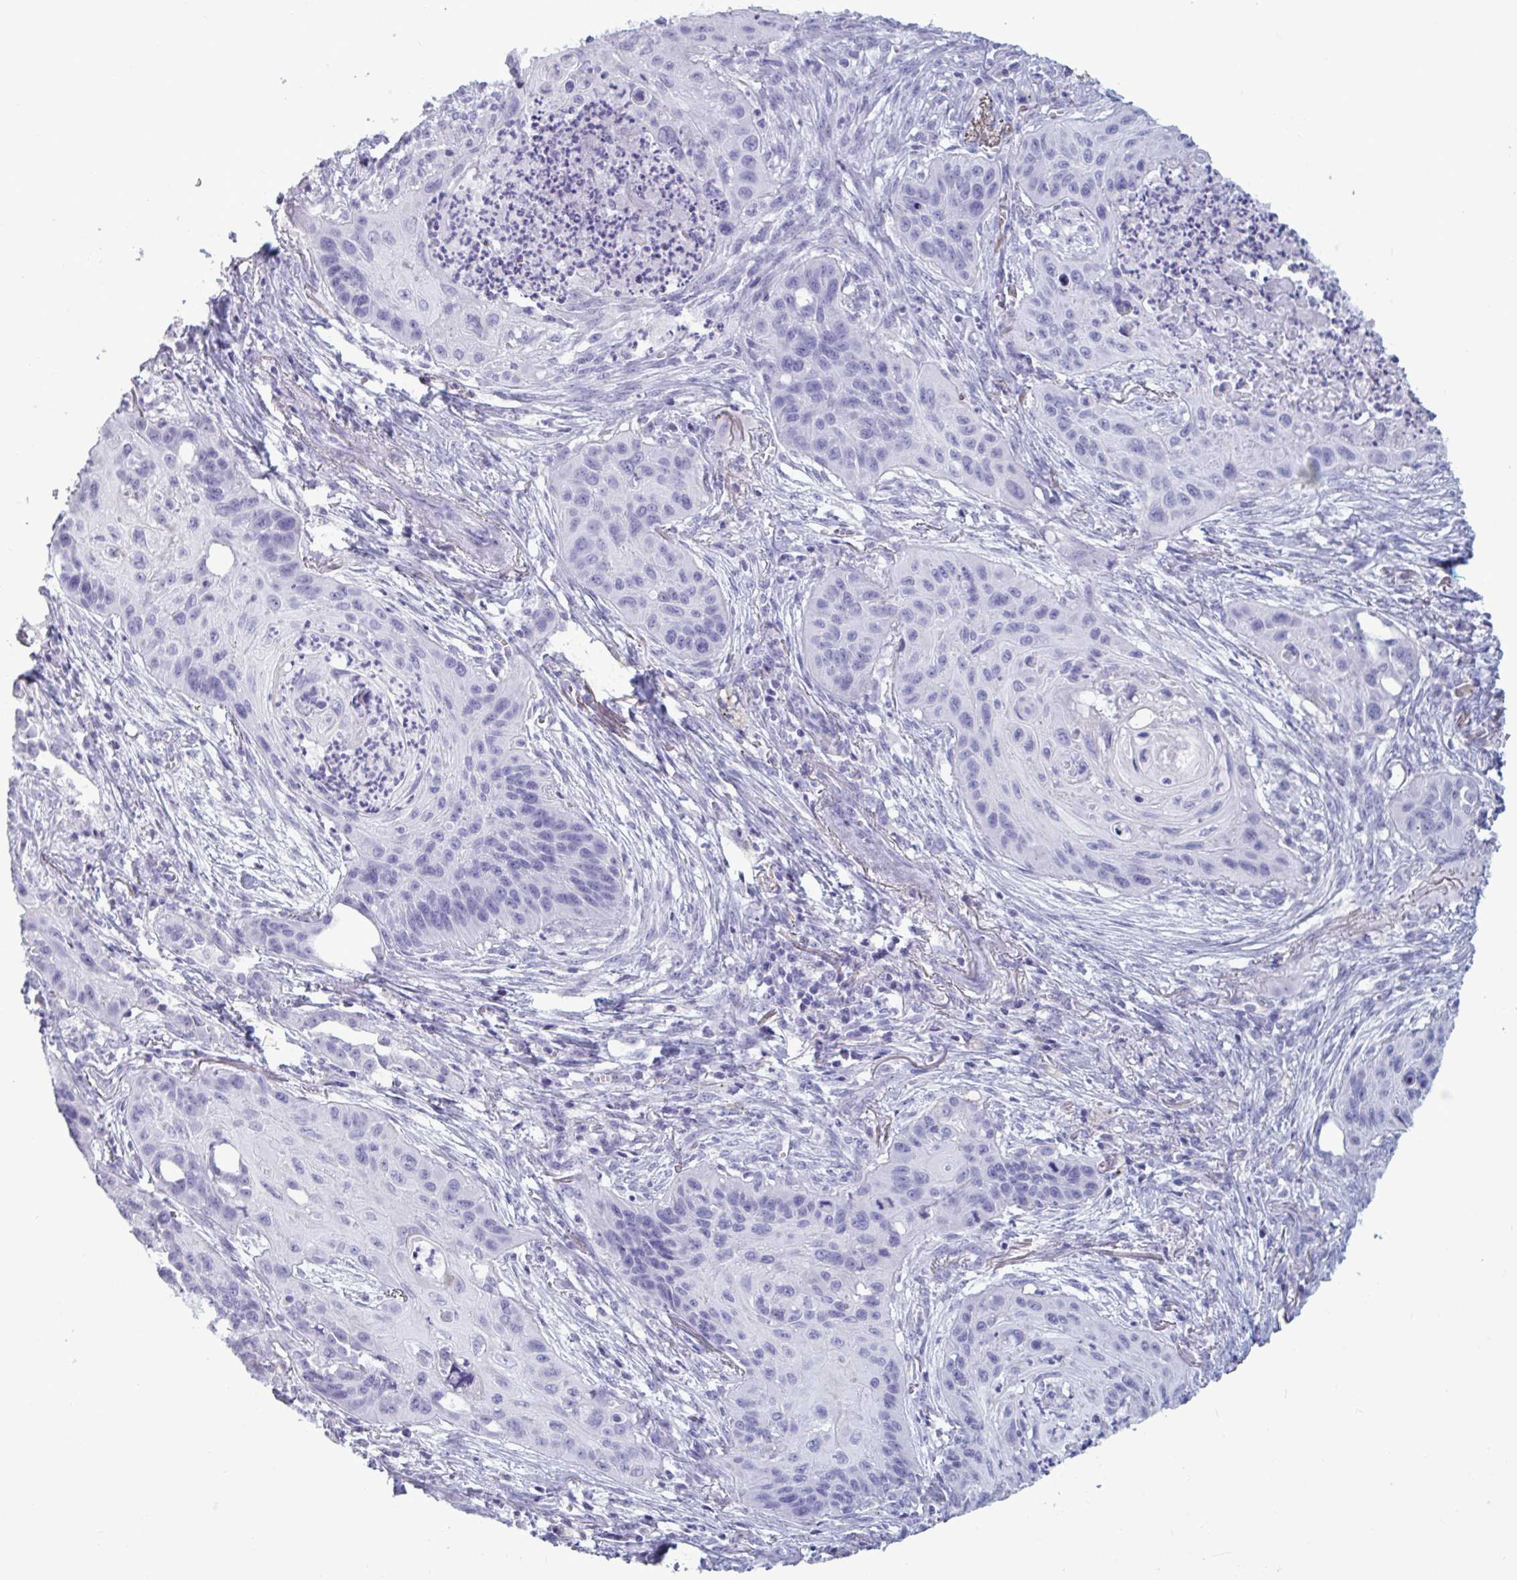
{"staining": {"intensity": "negative", "quantity": "none", "location": "none"}, "tissue": "lung cancer", "cell_type": "Tumor cells", "image_type": "cancer", "snomed": [{"axis": "morphology", "description": "Squamous cell carcinoma, NOS"}, {"axis": "topography", "description": "Lung"}], "caption": "Tumor cells show no significant protein positivity in lung squamous cell carcinoma.", "gene": "BBS10", "patient": {"sex": "male", "age": 71}}